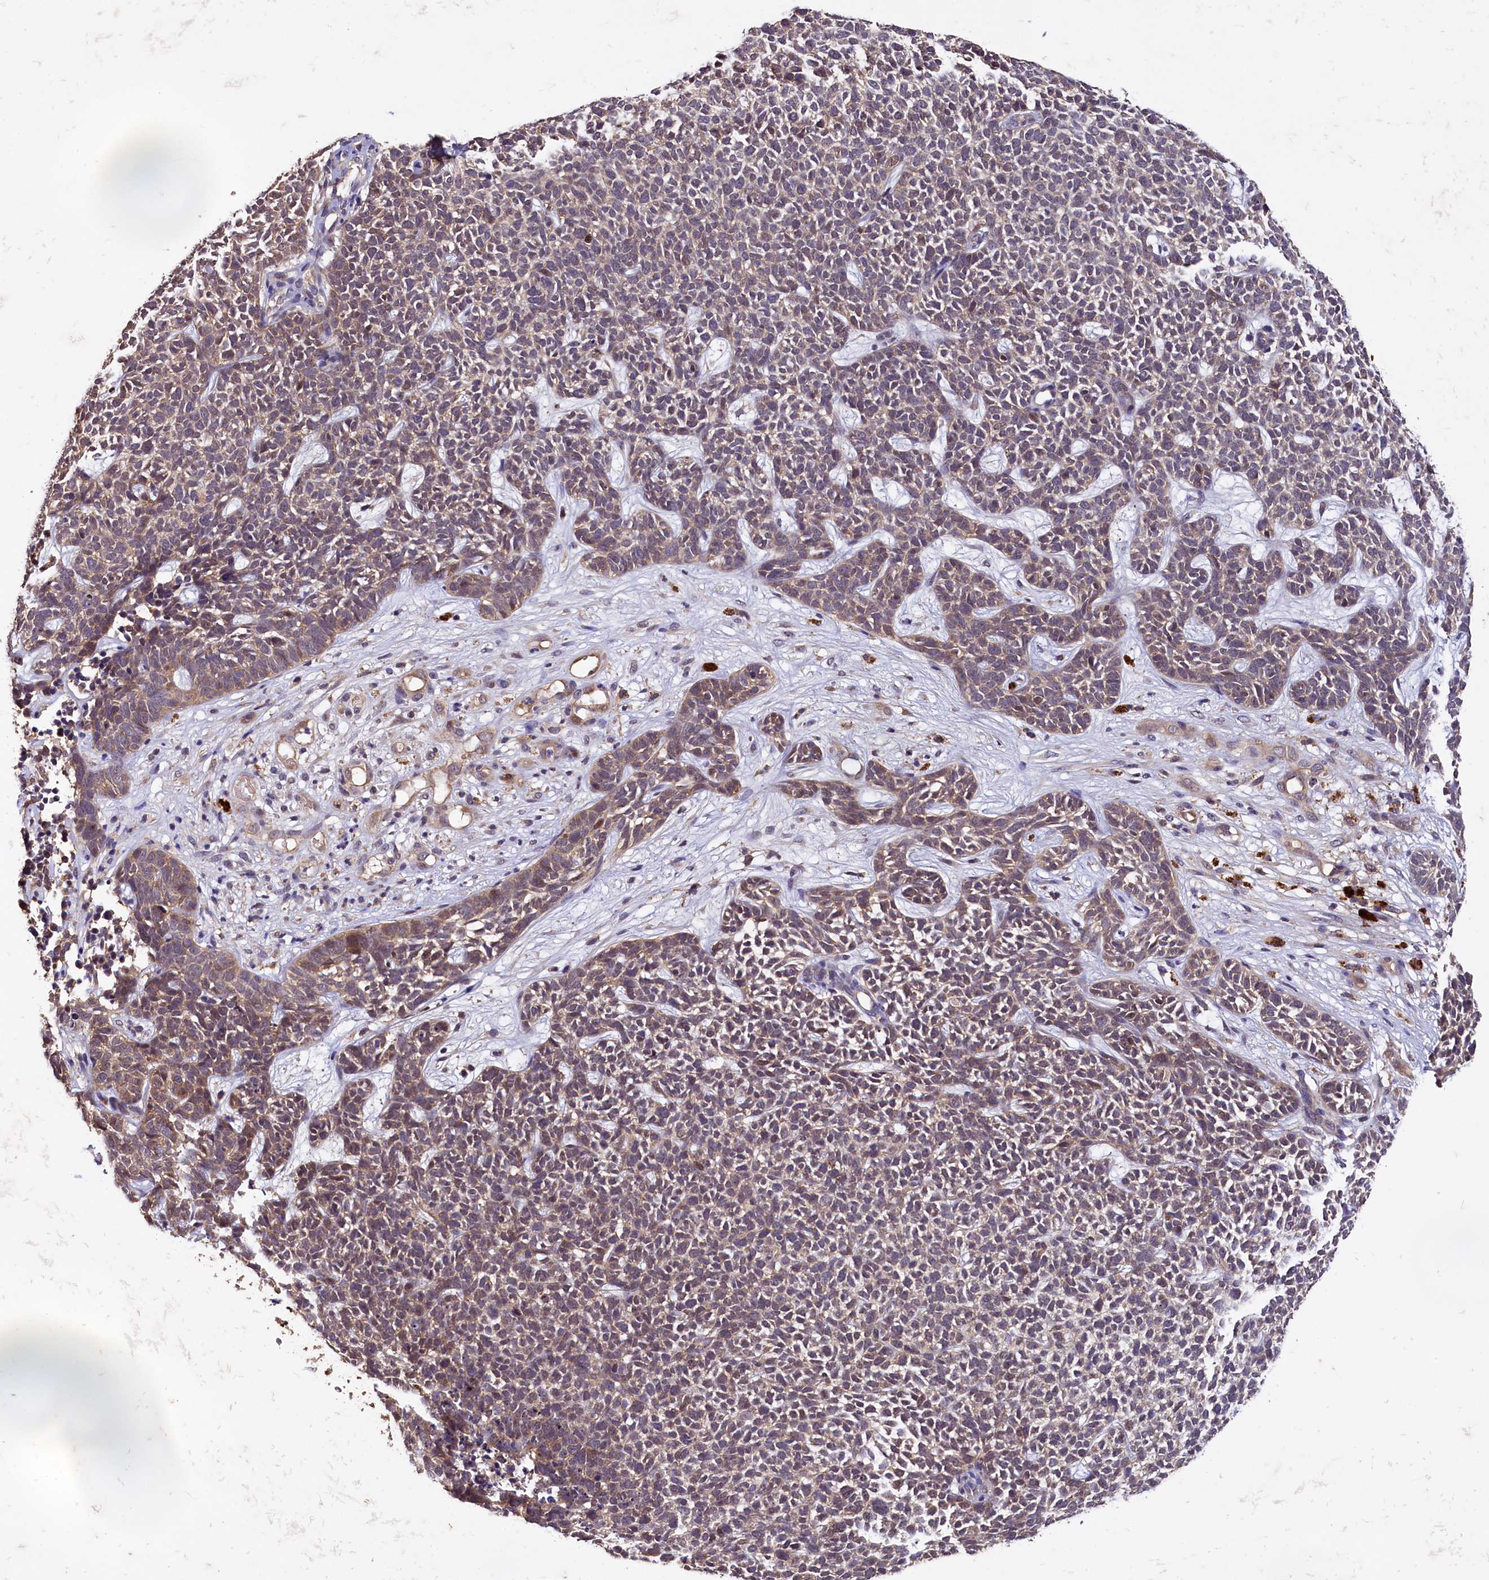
{"staining": {"intensity": "weak", "quantity": "<25%", "location": "cytoplasmic/membranous"}, "tissue": "skin cancer", "cell_type": "Tumor cells", "image_type": "cancer", "snomed": [{"axis": "morphology", "description": "Basal cell carcinoma"}, {"axis": "topography", "description": "Skin"}], "caption": "Immunohistochemistry (IHC) micrograph of human skin cancer (basal cell carcinoma) stained for a protein (brown), which exhibits no expression in tumor cells.", "gene": "PLXNB1", "patient": {"sex": "female", "age": 84}}